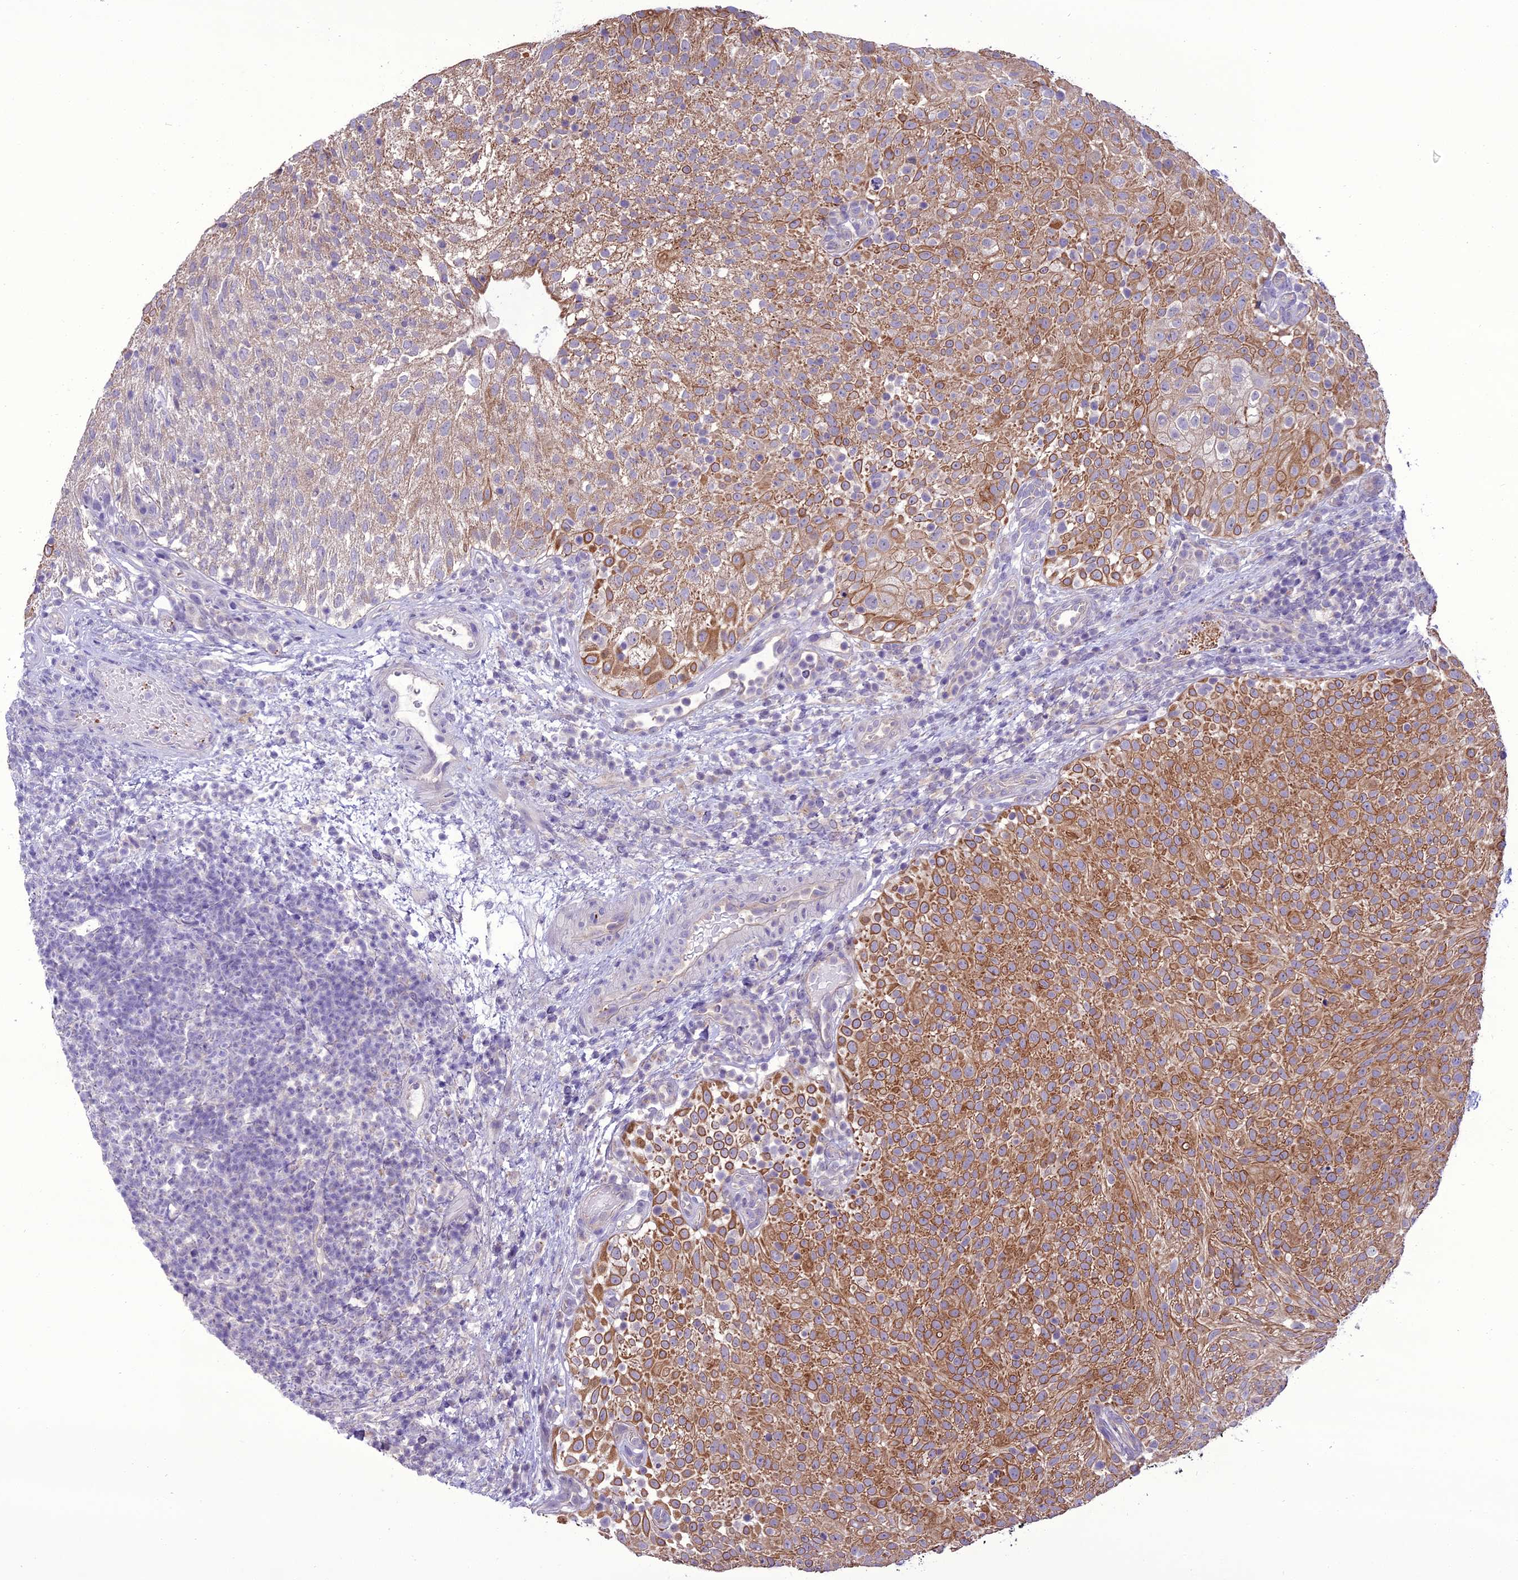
{"staining": {"intensity": "moderate", "quantity": ">75%", "location": "cytoplasmic/membranous"}, "tissue": "urothelial cancer", "cell_type": "Tumor cells", "image_type": "cancer", "snomed": [{"axis": "morphology", "description": "Urothelial carcinoma, Low grade"}, {"axis": "topography", "description": "Urinary bladder"}], "caption": "The photomicrograph reveals staining of low-grade urothelial carcinoma, revealing moderate cytoplasmic/membranous protein expression (brown color) within tumor cells.", "gene": "SCRT1", "patient": {"sex": "male", "age": 78}}